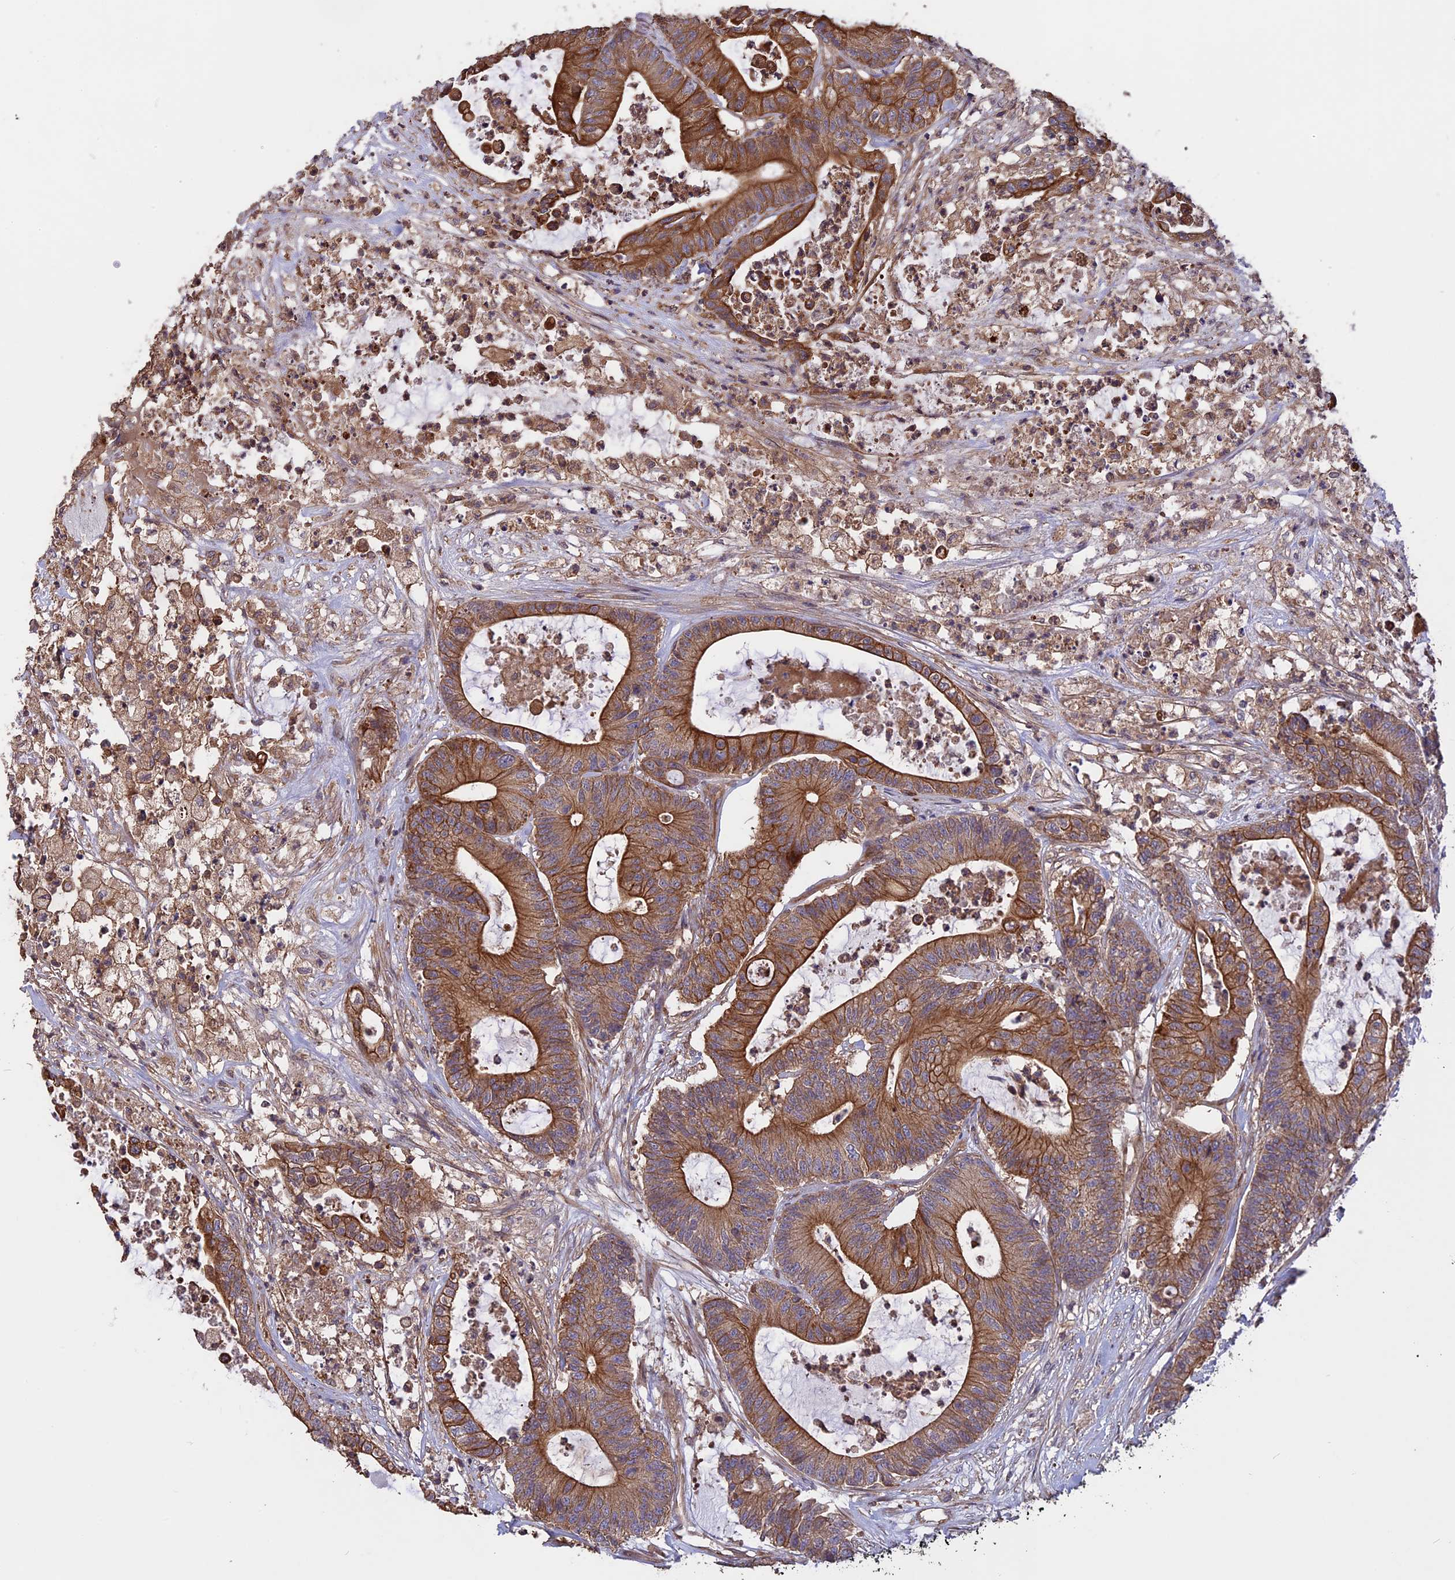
{"staining": {"intensity": "strong", "quantity": ">75%", "location": "cytoplasmic/membranous"}, "tissue": "colorectal cancer", "cell_type": "Tumor cells", "image_type": "cancer", "snomed": [{"axis": "morphology", "description": "Adenocarcinoma, NOS"}, {"axis": "topography", "description": "Colon"}], "caption": "Immunohistochemical staining of colorectal adenocarcinoma exhibits high levels of strong cytoplasmic/membranous protein expression in about >75% of tumor cells.", "gene": "GAS8", "patient": {"sex": "female", "age": 84}}